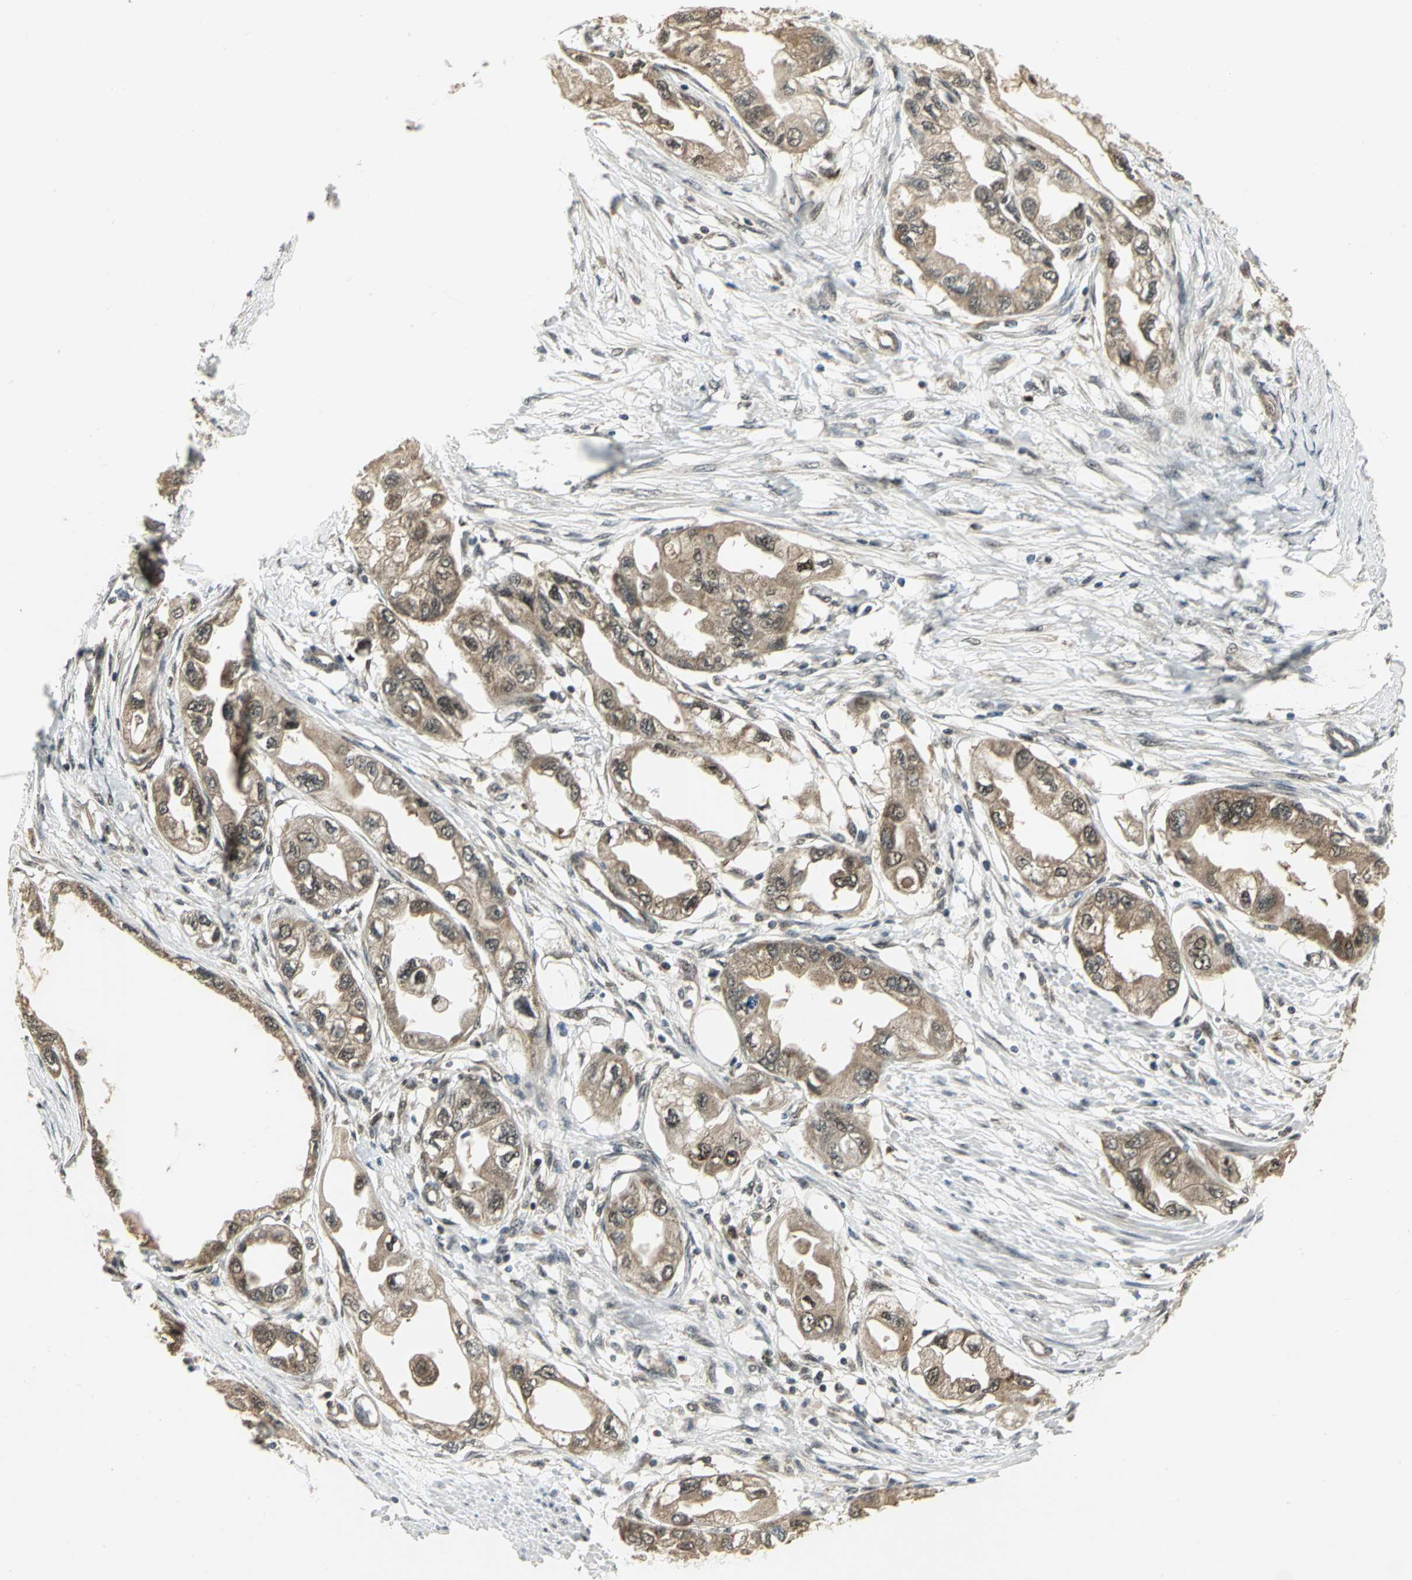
{"staining": {"intensity": "moderate", "quantity": ">75%", "location": "cytoplasmic/membranous,nuclear"}, "tissue": "endometrial cancer", "cell_type": "Tumor cells", "image_type": "cancer", "snomed": [{"axis": "morphology", "description": "Adenocarcinoma, NOS"}, {"axis": "topography", "description": "Endometrium"}], "caption": "Brown immunohistochemical staining in adenocarcinoma (endometrial) shows moderate cytoplasmic/membranous and nuclear positivity in approximately >75% of tumor cells.", "gene": "PSMC4", "patient": {"sex": "female", "age": 67}}